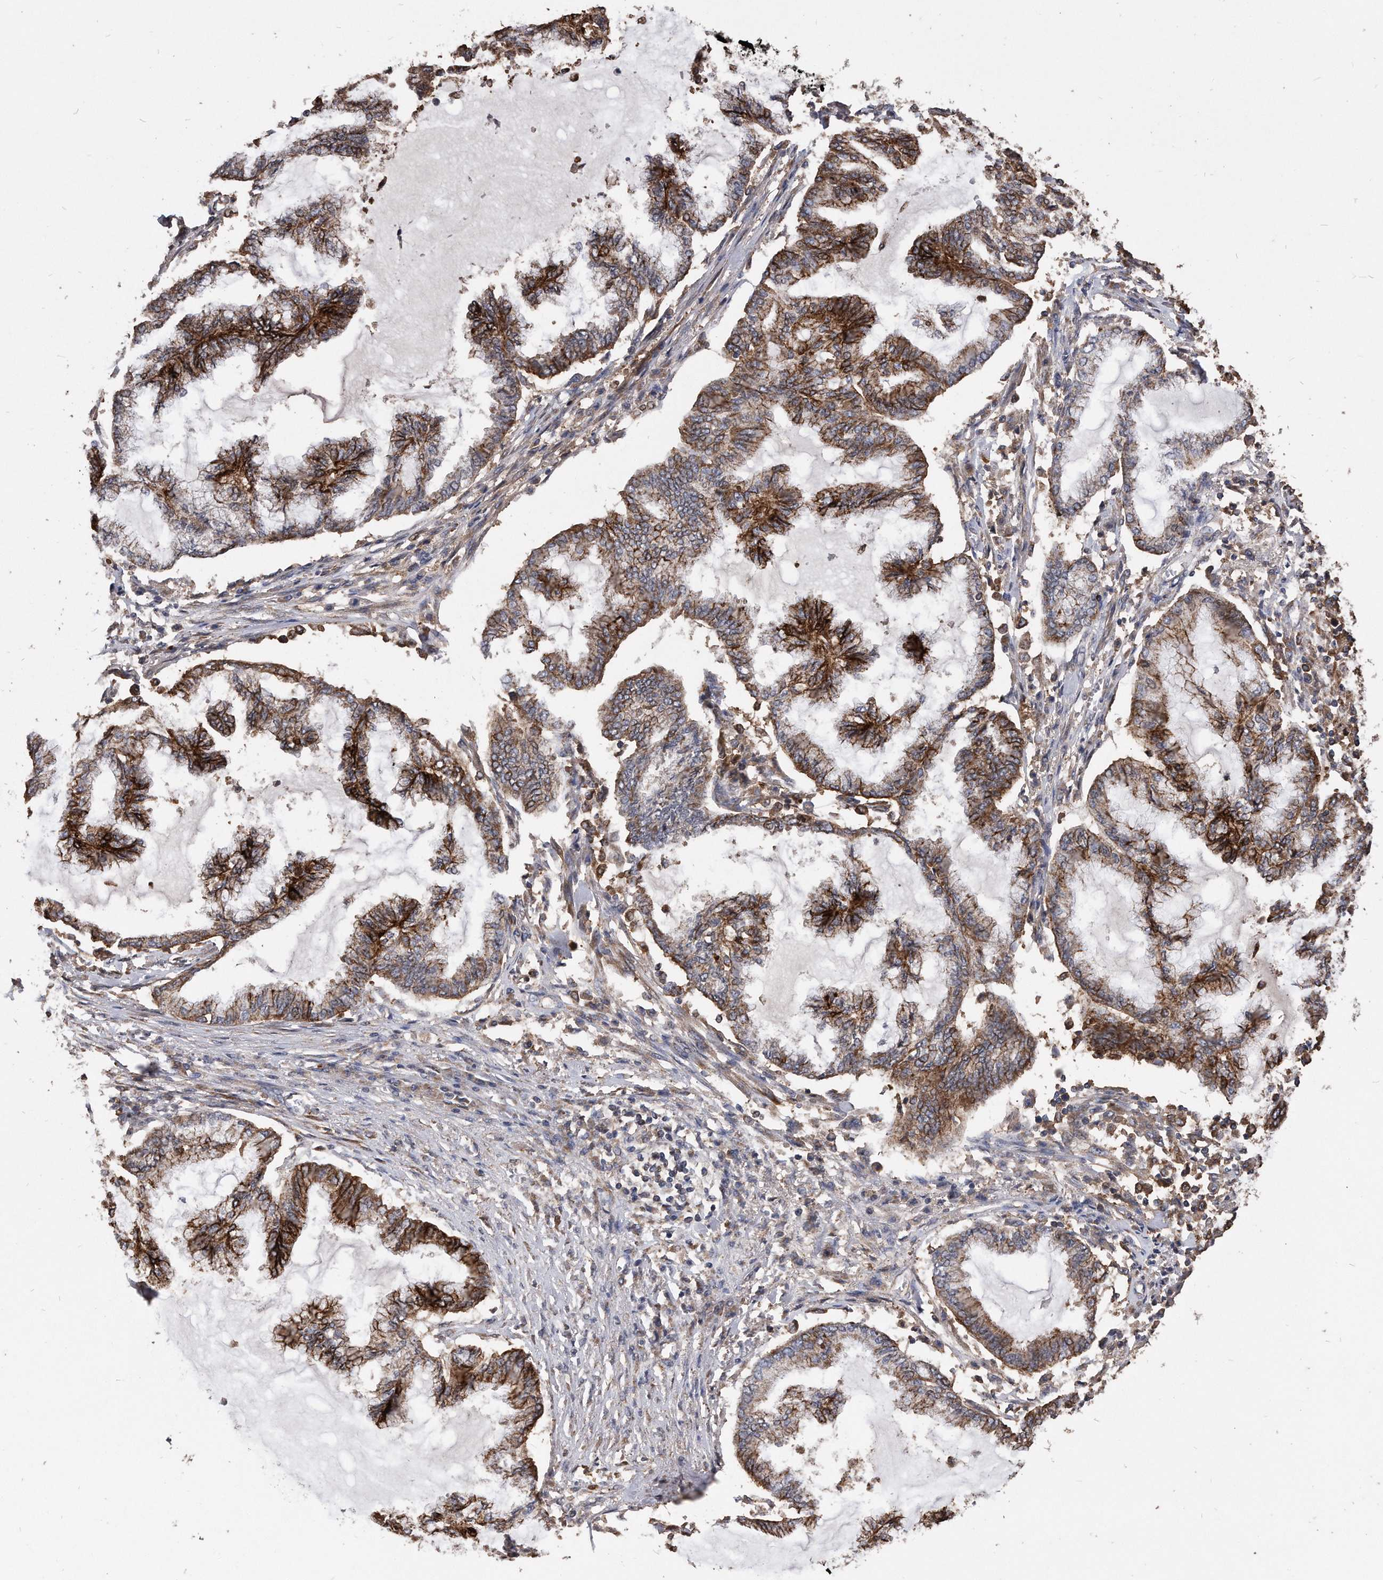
{"staining": {"intensity": "strong", "quantity": ">75%", "location": "cytoplasmic/membranous"}, "tissue": "endometrial cancer", "cell_type": "Tumor cells", "image_type": "cancer", "snomed": [{"axis": "morphology", "description": "Adenocarcinoma, NOS"}, {"axis": "topography", "description": "Endometrium"}], "caption": "Immunohistochemical staining of endometrial cancer reveals high levels of strong cytoplasmic/membranous protein expression in about >75% of tumor cells.", "gene": "IL20RA", "patient": {"sex": "female", "age": 86}}